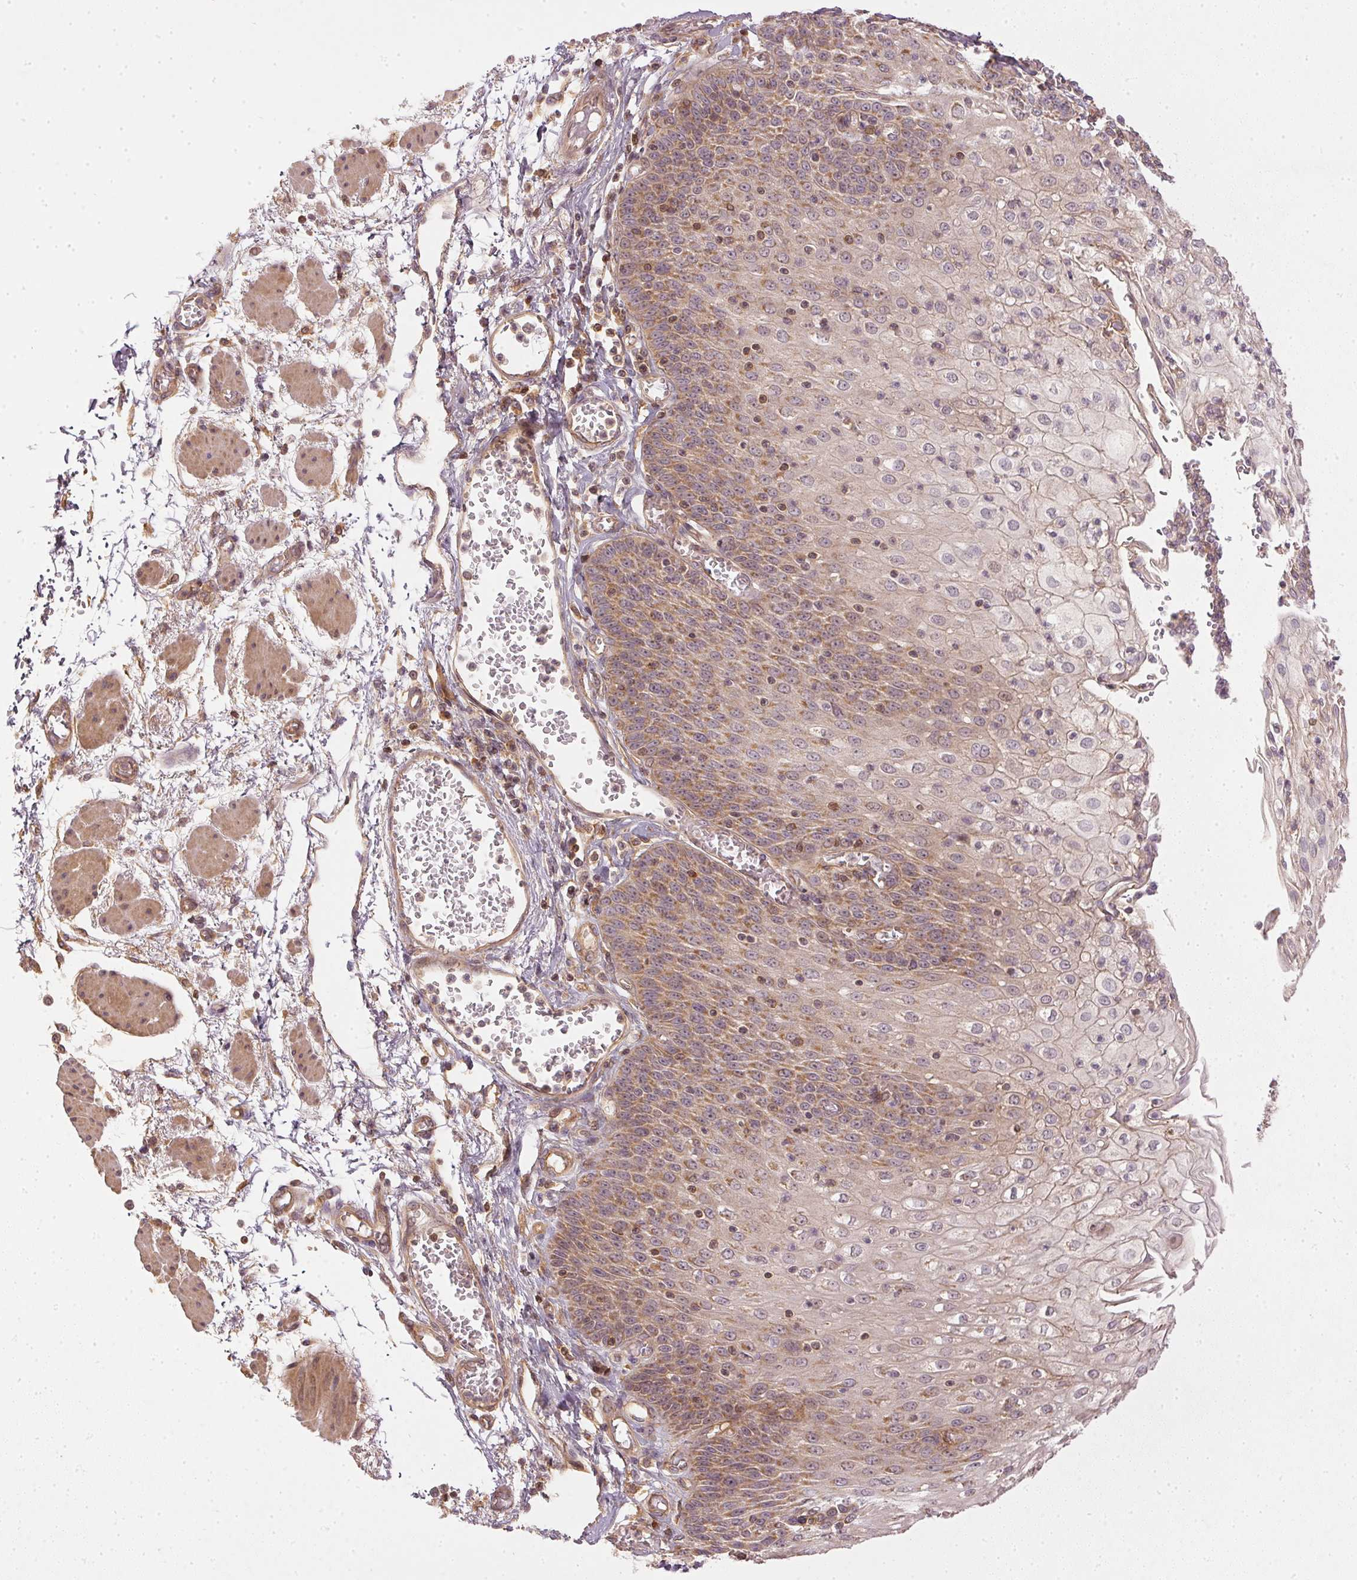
{"staining": {"intensity": "moderate", "quantity": "25%-75%", "location": "cytoplasmic/membranous"}, "tissue": "esophagus", "cell_type": "Squamous epithelial cells", "image_type": "normal", "snomed": [{"axis": "morphology", "description": "Normal tissue, NOS"}, {"axis": "morphology", "description": "Adenocarcinoma, NOS"}, {"axis": "topography", "description": "Esophagus"}], "caption": "IHC of benign esophagus demonstrates medium levels of moderate cytoplasmic/membranous positivity in about 25%-75% of squamous epithelial cells.", "gene": "NADK2", "patient": {"sex": "male", "age": 81}}